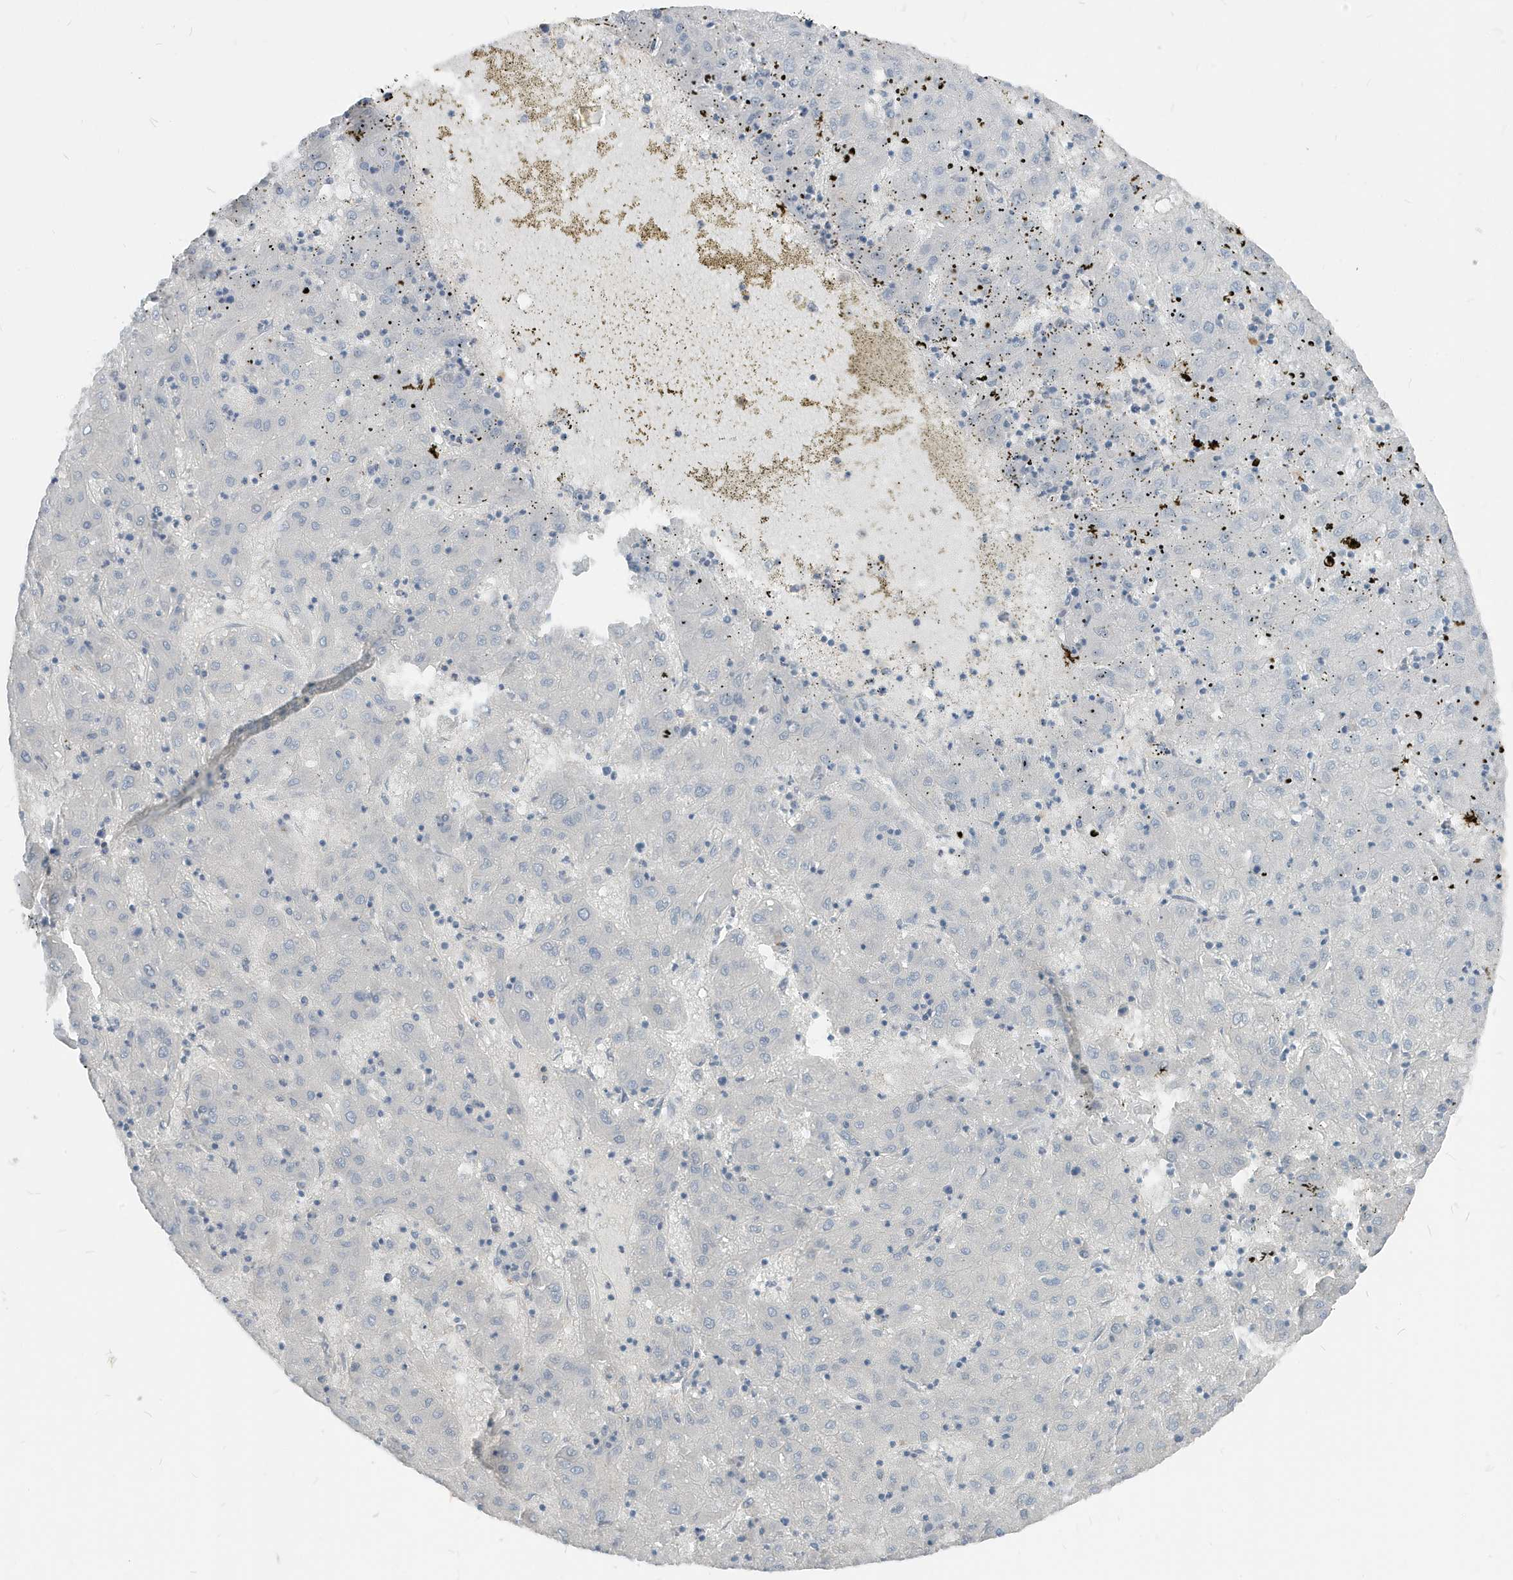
{"staining": {"intensity": "negative", "quantity": "none", "location": "none"}, "tissue": "liver cancer", "cell_type": "Tumor cells", "image_type": "cancer", "snomed": [{"axis": "morphology", "description": "Carcinoma, Hepatocellular, NOS"}, {"axis": "topography", "description": "Liver"}], "caption": "High magnification brightfield microscopy of liver cancer stained with DAB (3,3'-diaminobenzidine) (brown) and counterstained with hematoxylin (blue): tumor cells show no significant staining.", "gene": "NCOA7", "patient": {"sex": "male", "age": 72}}